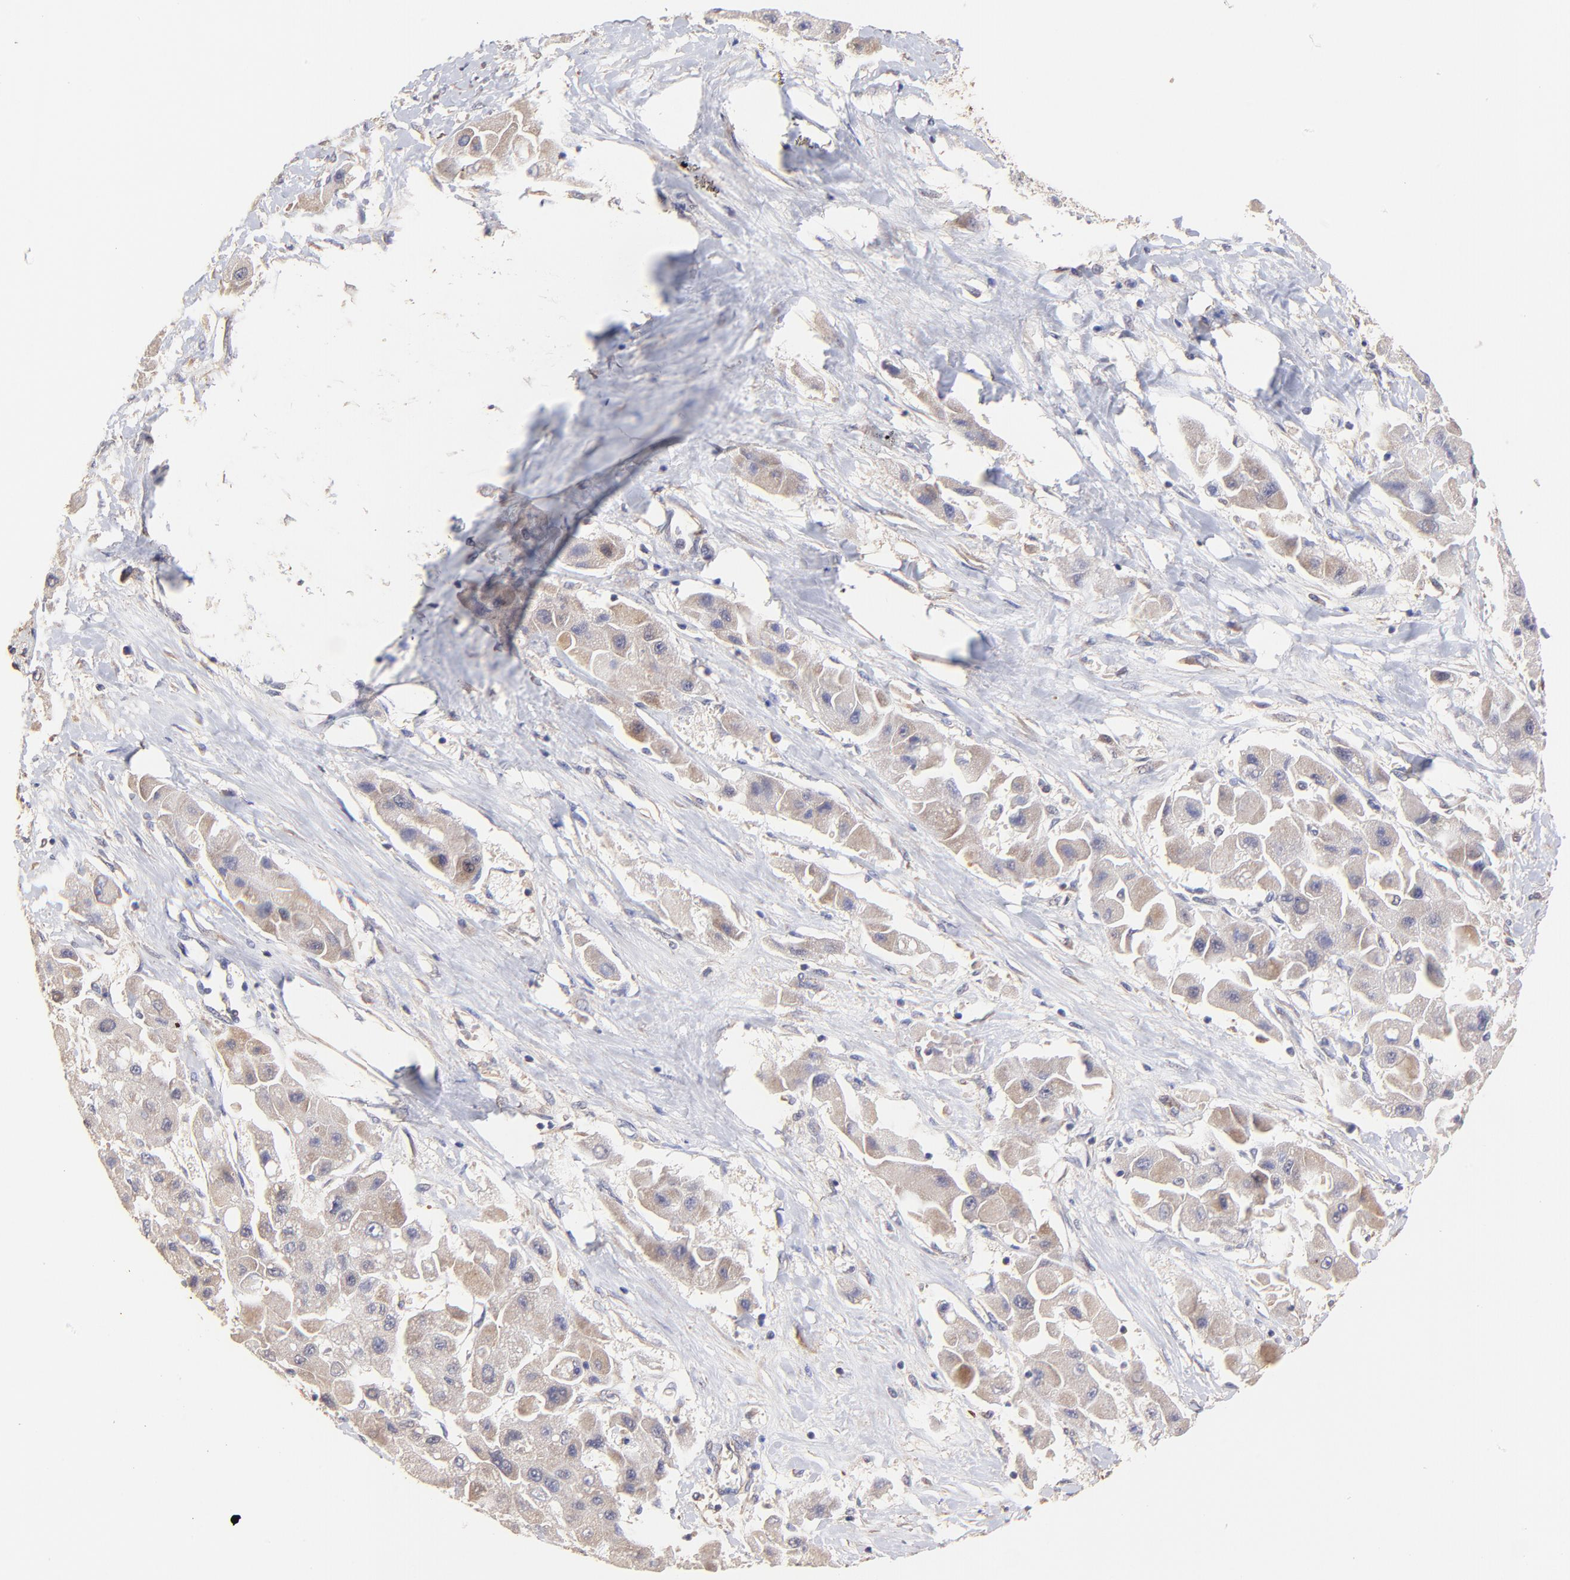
{"staining": {"intensity": "weak", "quantity": ">75%", "location": "cytoplasmic/membranous"}, "tissue": "liver cancer", "cell_type": "Tumor cells", "image_type": "cancer", "snomed": [{"axis": "morphology", "description": "Carcinoma, Hepatocellular, NOS"}, {"axis": "topography", "description": "Liver"}], "caption": "Liver cancer tissue shows weak cytoplasmic/membranous positivity in approximately >75% of tumor cells, visualized by immunohistochemistry. (Stains: DAB (3,3'-diaminobenzidine) in brown, nuclei in blue, Microscopy: brightfield microscopy at high magnification).", "gene": "TNFAIP3", "patient": {"sex": "male", "age": 24}}